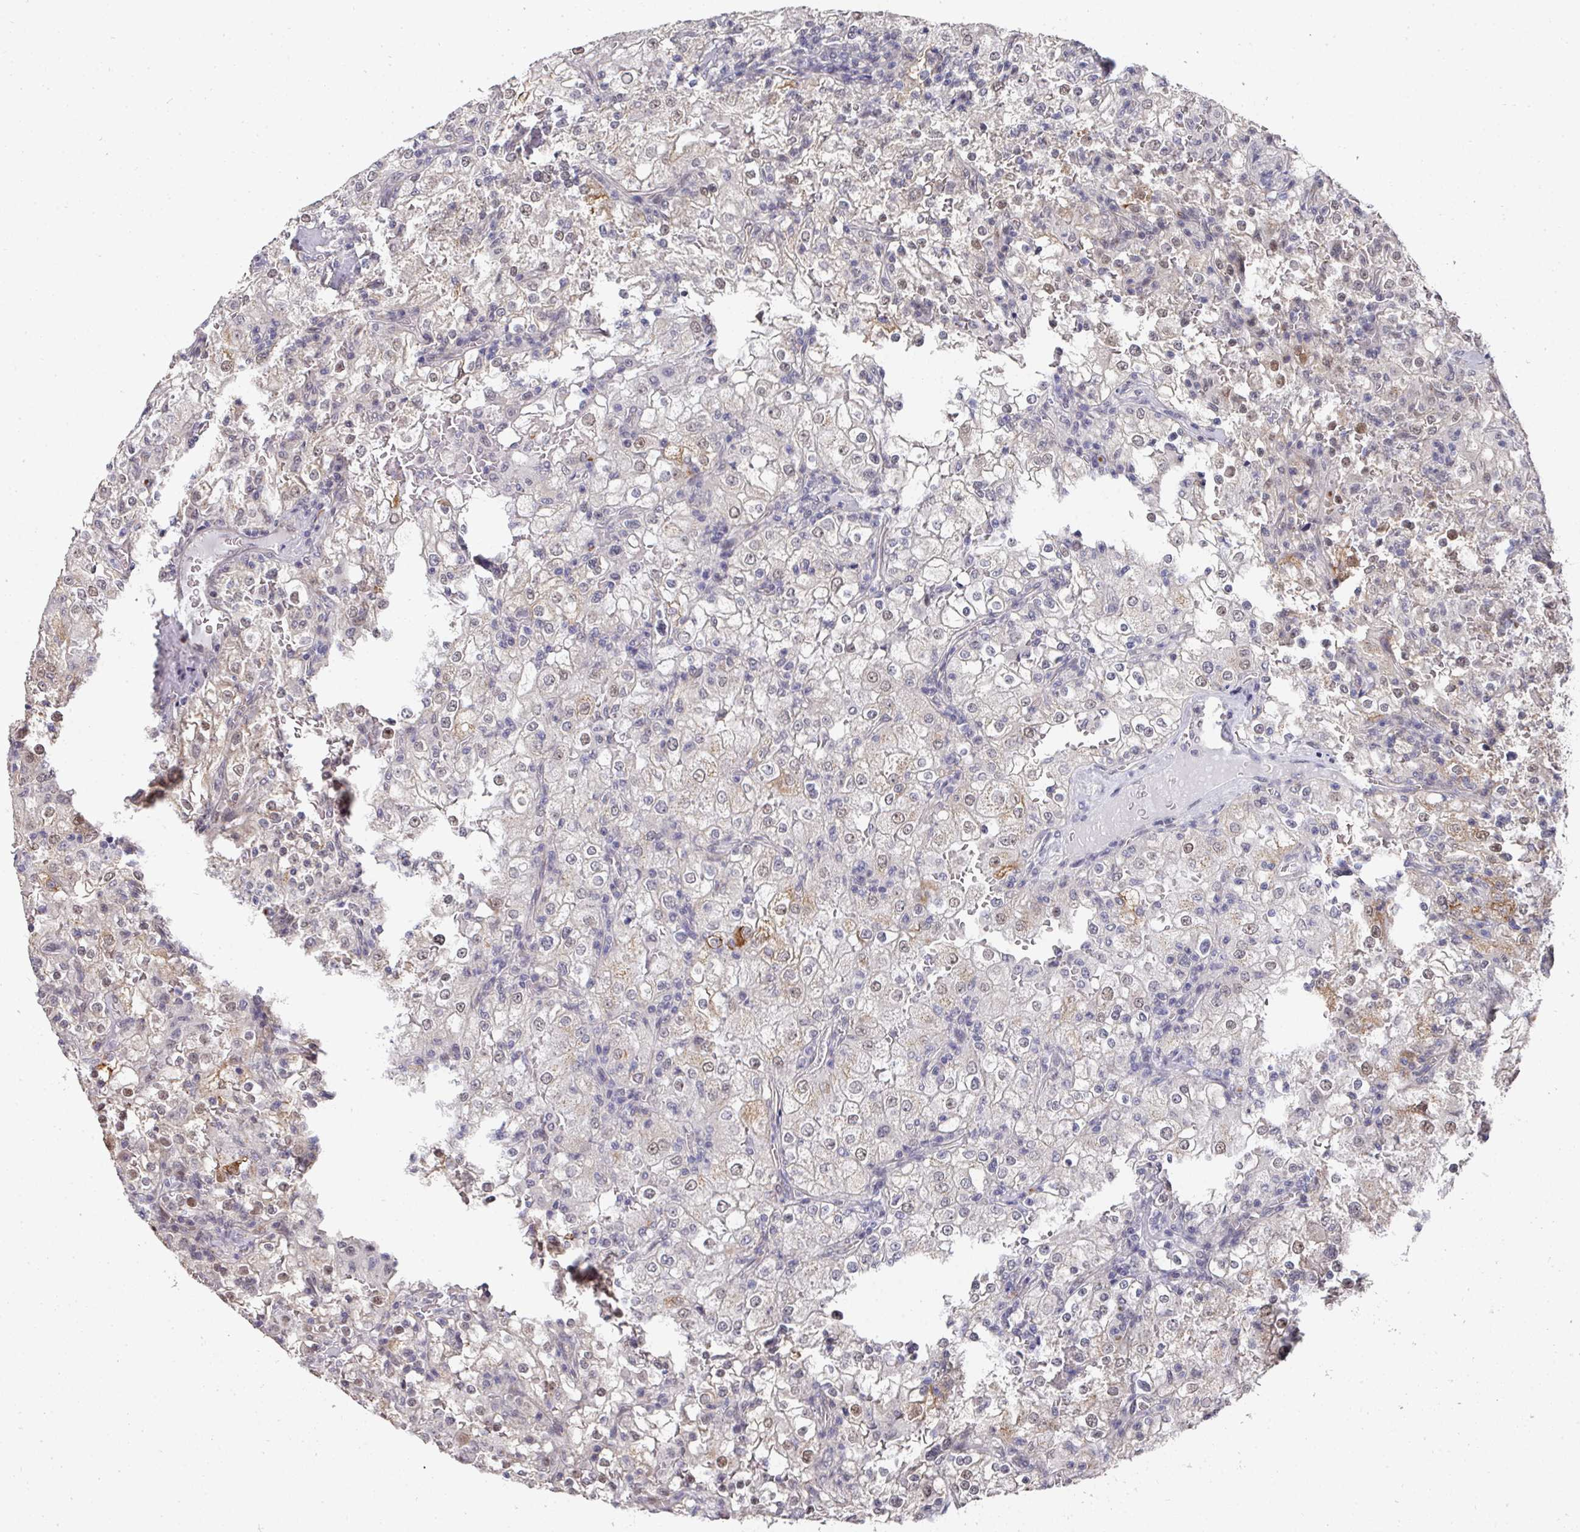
{"staining": {"intensity": "weak", "quantity": "<25%", "location": "nuclear"}, "tissue": "renal cancer", "cell_type": "Tumor cells", "image_type": "cancer", "snomed": [{"axis": "morphology", "description": "Adenocarcinoma, NOS"}, {"axis": "topography", "description": "Kidney"}], "caption": "Protein analysis of renal adenocarcinoma displays no significant expression in tumor cells.", "gene": "C18orf25", "patient": {"sex": "female", "age": 74}}